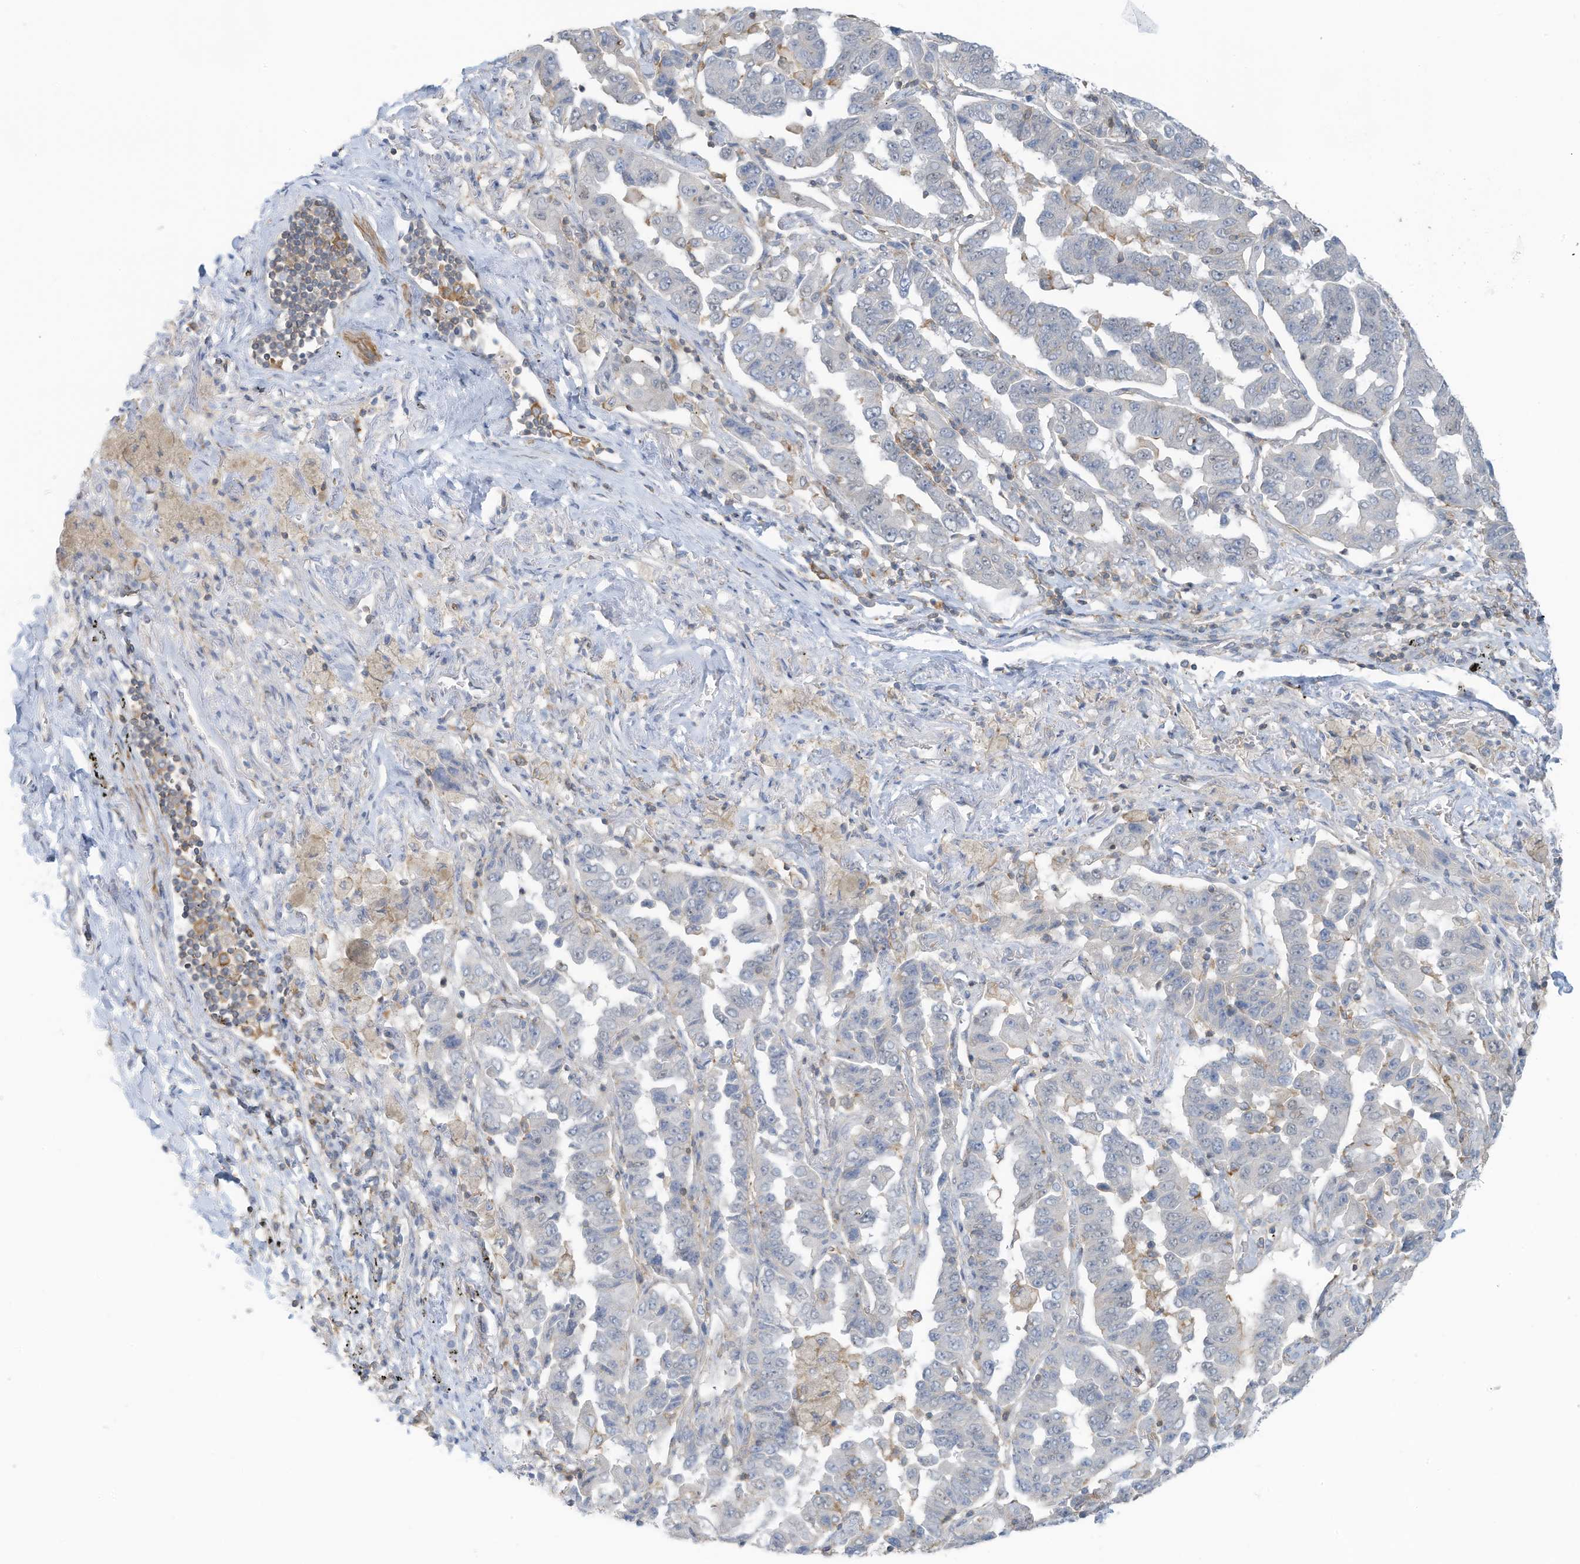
{"staining": {"intensity": "negative", "quantity": "none", "location": "none"}, "tissue": "lung cancer", "cell_type": "Tumor cells", "image_type": "cancer", "snomed": [{"axis": "morphology", "description": "Adenocarcinoma, NOS"}, {"axis": "topography", "description": "Lung"}], "caption": "Immunohistochemical staining of human lung cancer exhibits no significant staining in tumor cells.", "gene": "ZNF846", "patient": {"sex": "female", "age": 51}}